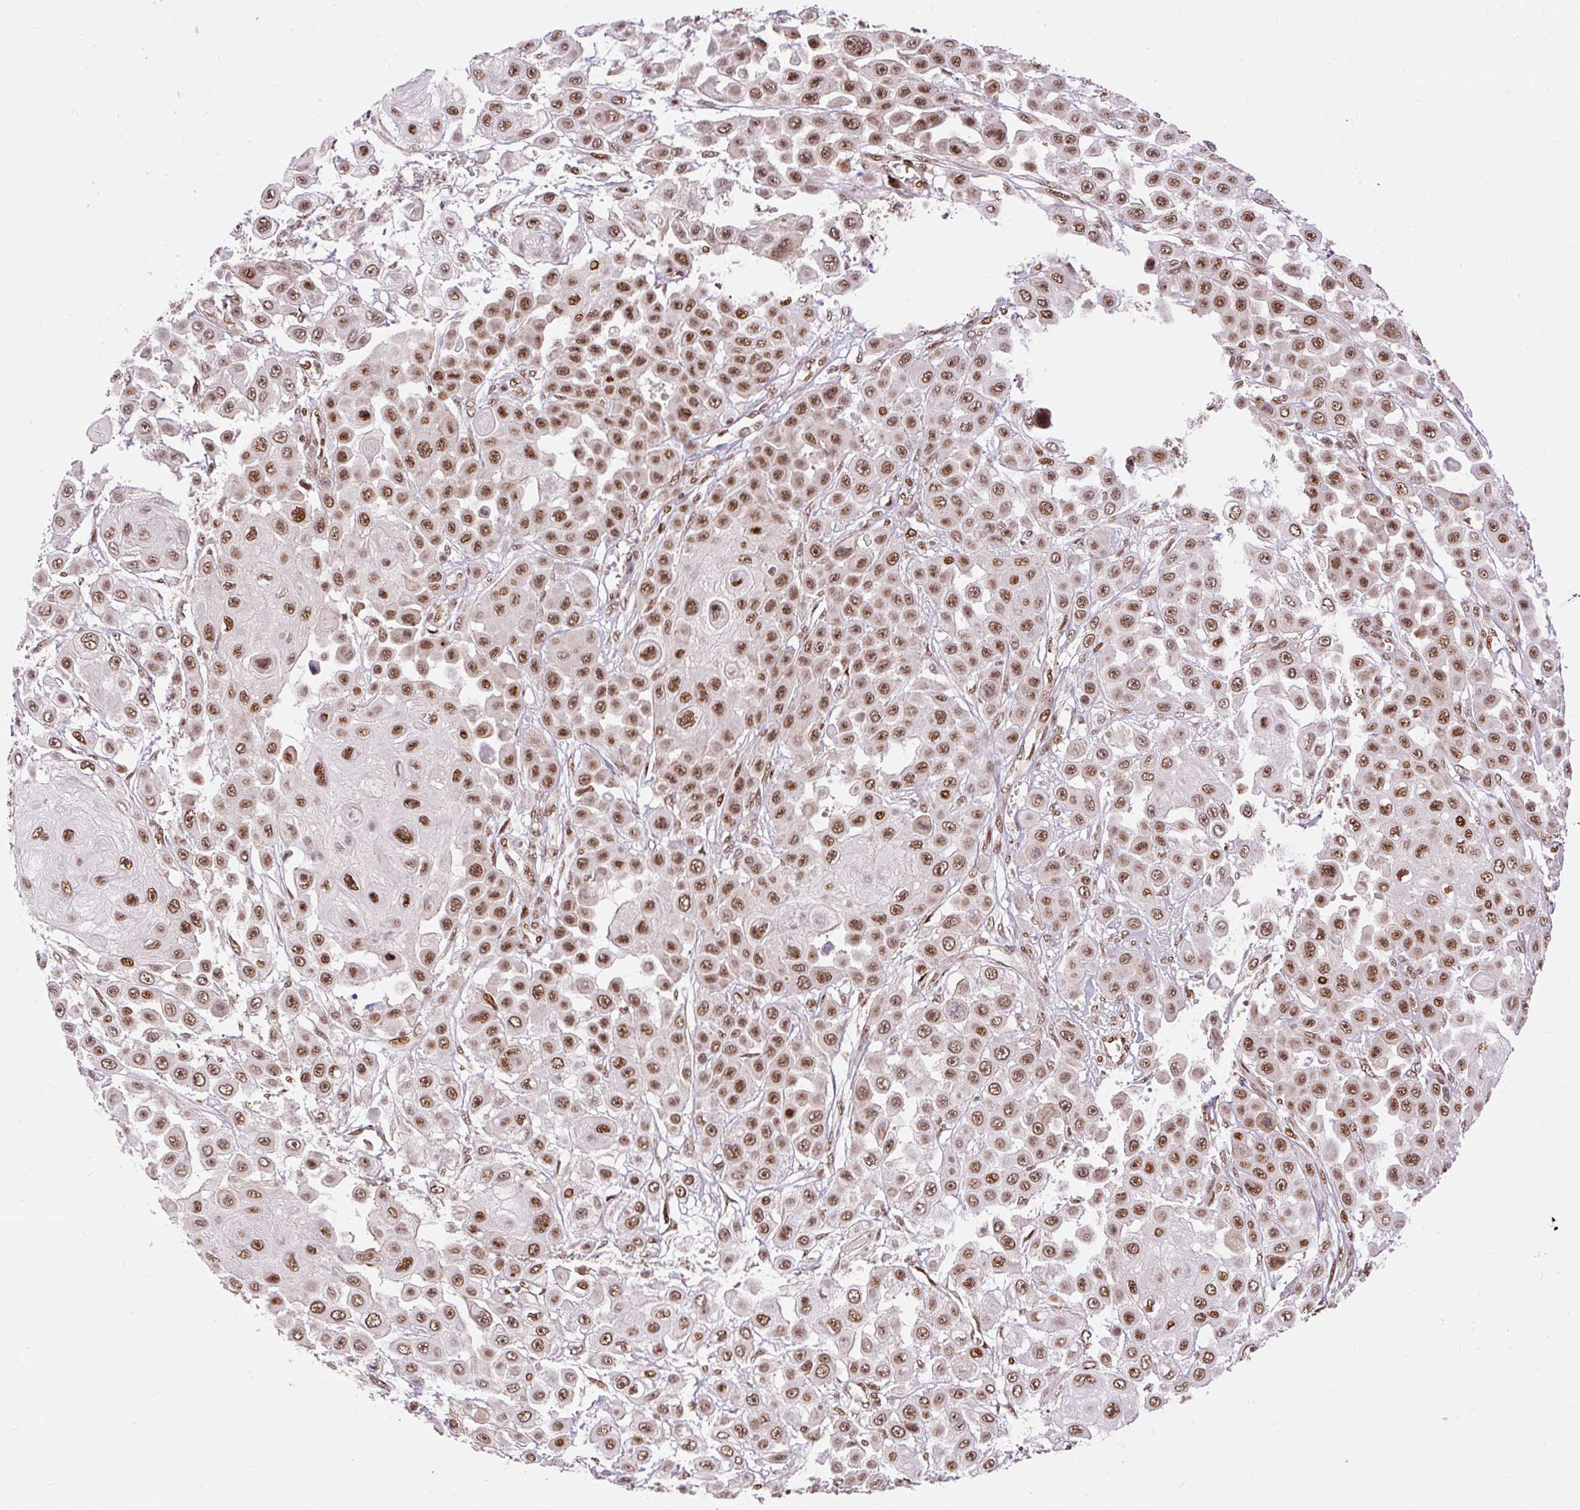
{"staining": {"intensity": "moderate", "quantity": ">75%", "location": "nuclear"}, "tissue": "skin cancer", "cell_type": "Tumor cells", "image_type": "cancer", "snomed": [{"axis": "morphology", "description": "Squamous cell carcinoma, NOS"}, {"axis": "topography", "description": "Skin"}], "caption": "Skin squamous cell carcinoma was stained to show a protein in brown. There is medium levels of moderate nuclear positivity in approximately >75% of tumor cells.", "gene": "MECOM", "patient": {"sex": "male", "age": 67}}